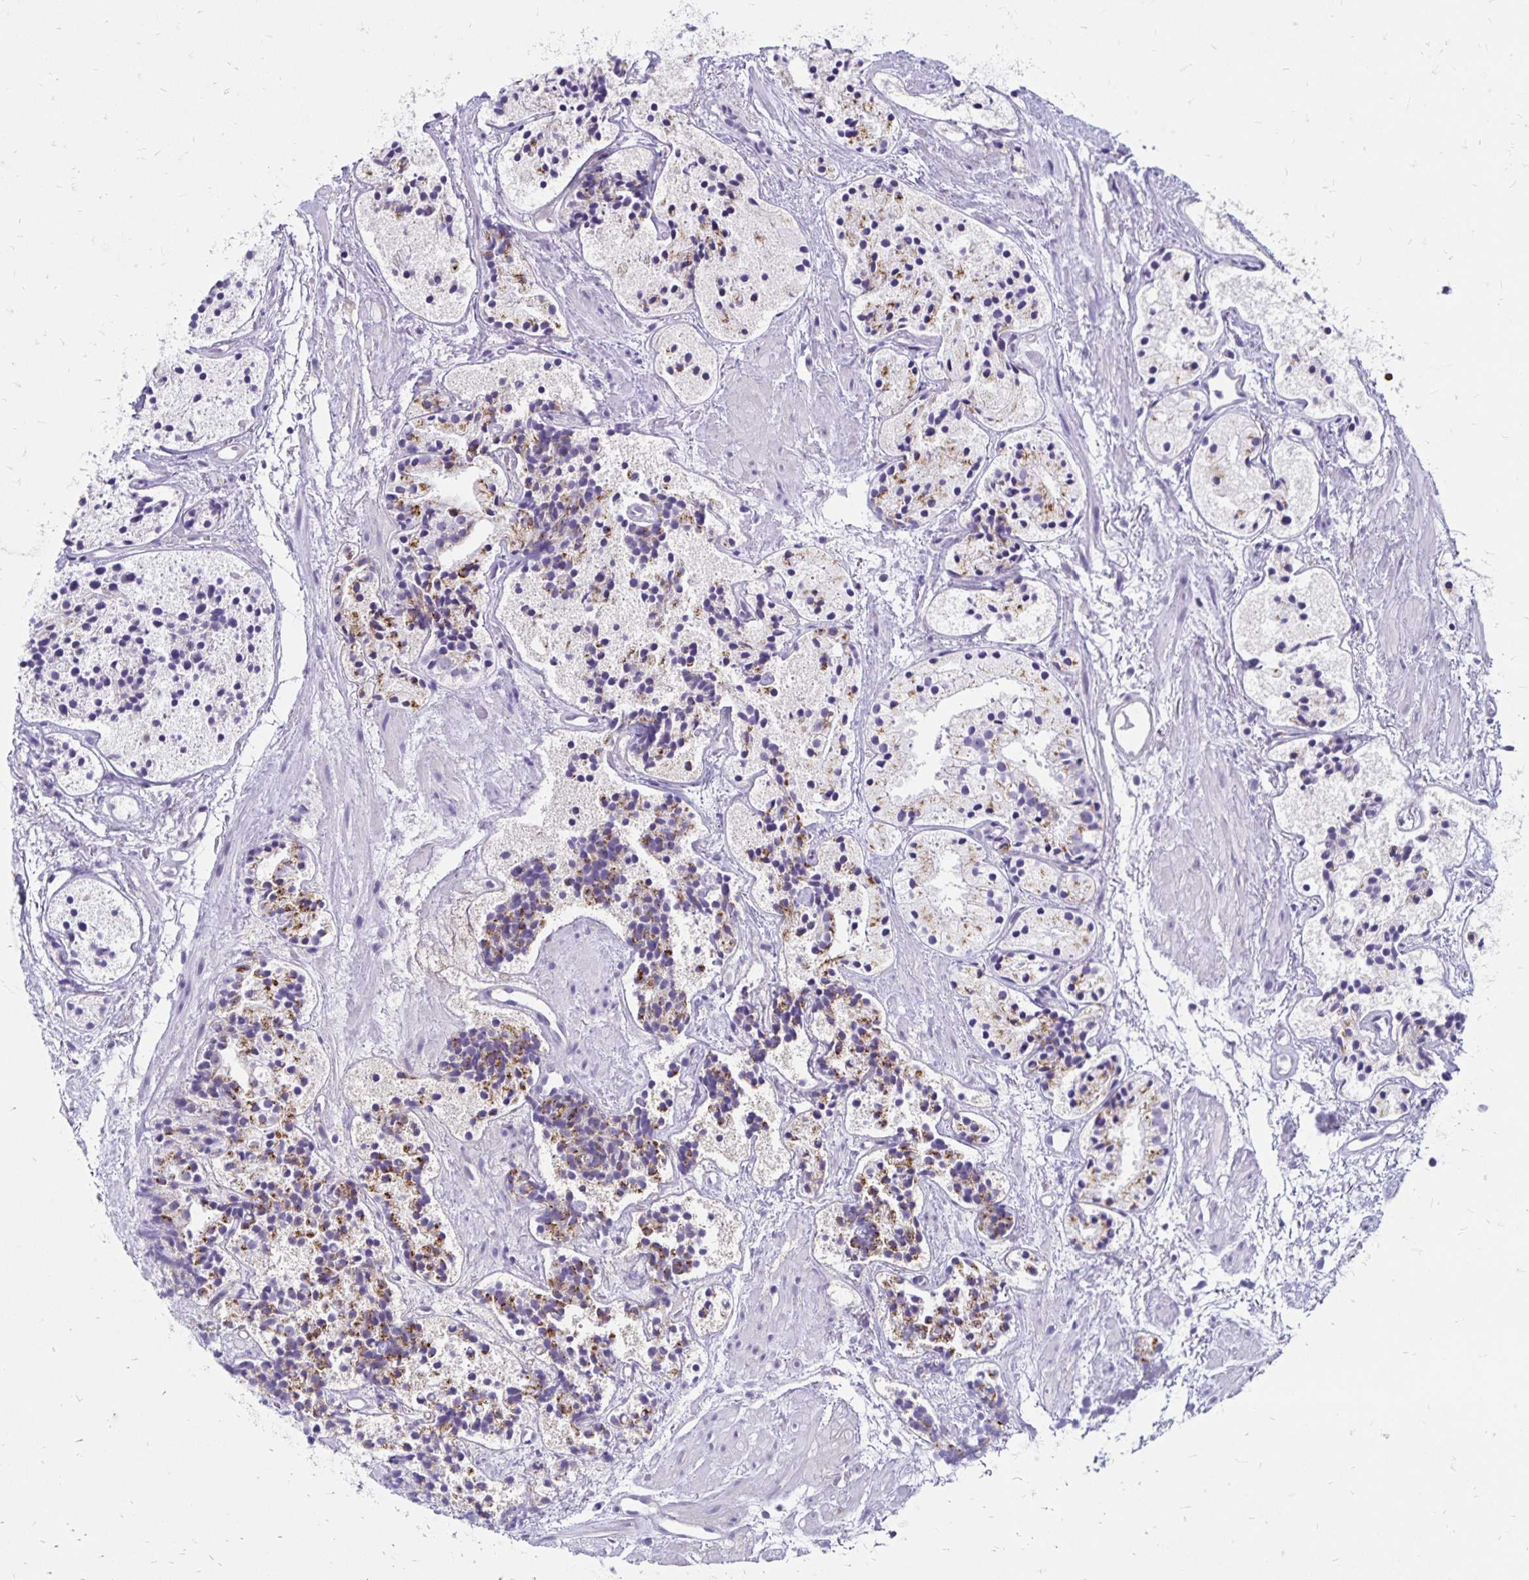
{"staining": {"intensity": "moderate", "quantity": "<25%", "location": "cytoplasmic/membranous"}, "tissue": "prostate cancer", "cell_type": "Tumor cells", "image_type": "cancer", "snomed": [{"axis": "morphology", "description": "Adenocarcinoma, High grade"}, {"axis": "topography", "description": "Prostate"}], "caption": "Prostate cancer (adenocarcinoma (high-grade)) was stained to show a protein in brown. There is low levels of moderate cytoplasmic/membranous staining in about <25% of tumor cells.", "gene": "TNS3", "patient": {"sex": "male", "age": 85}}